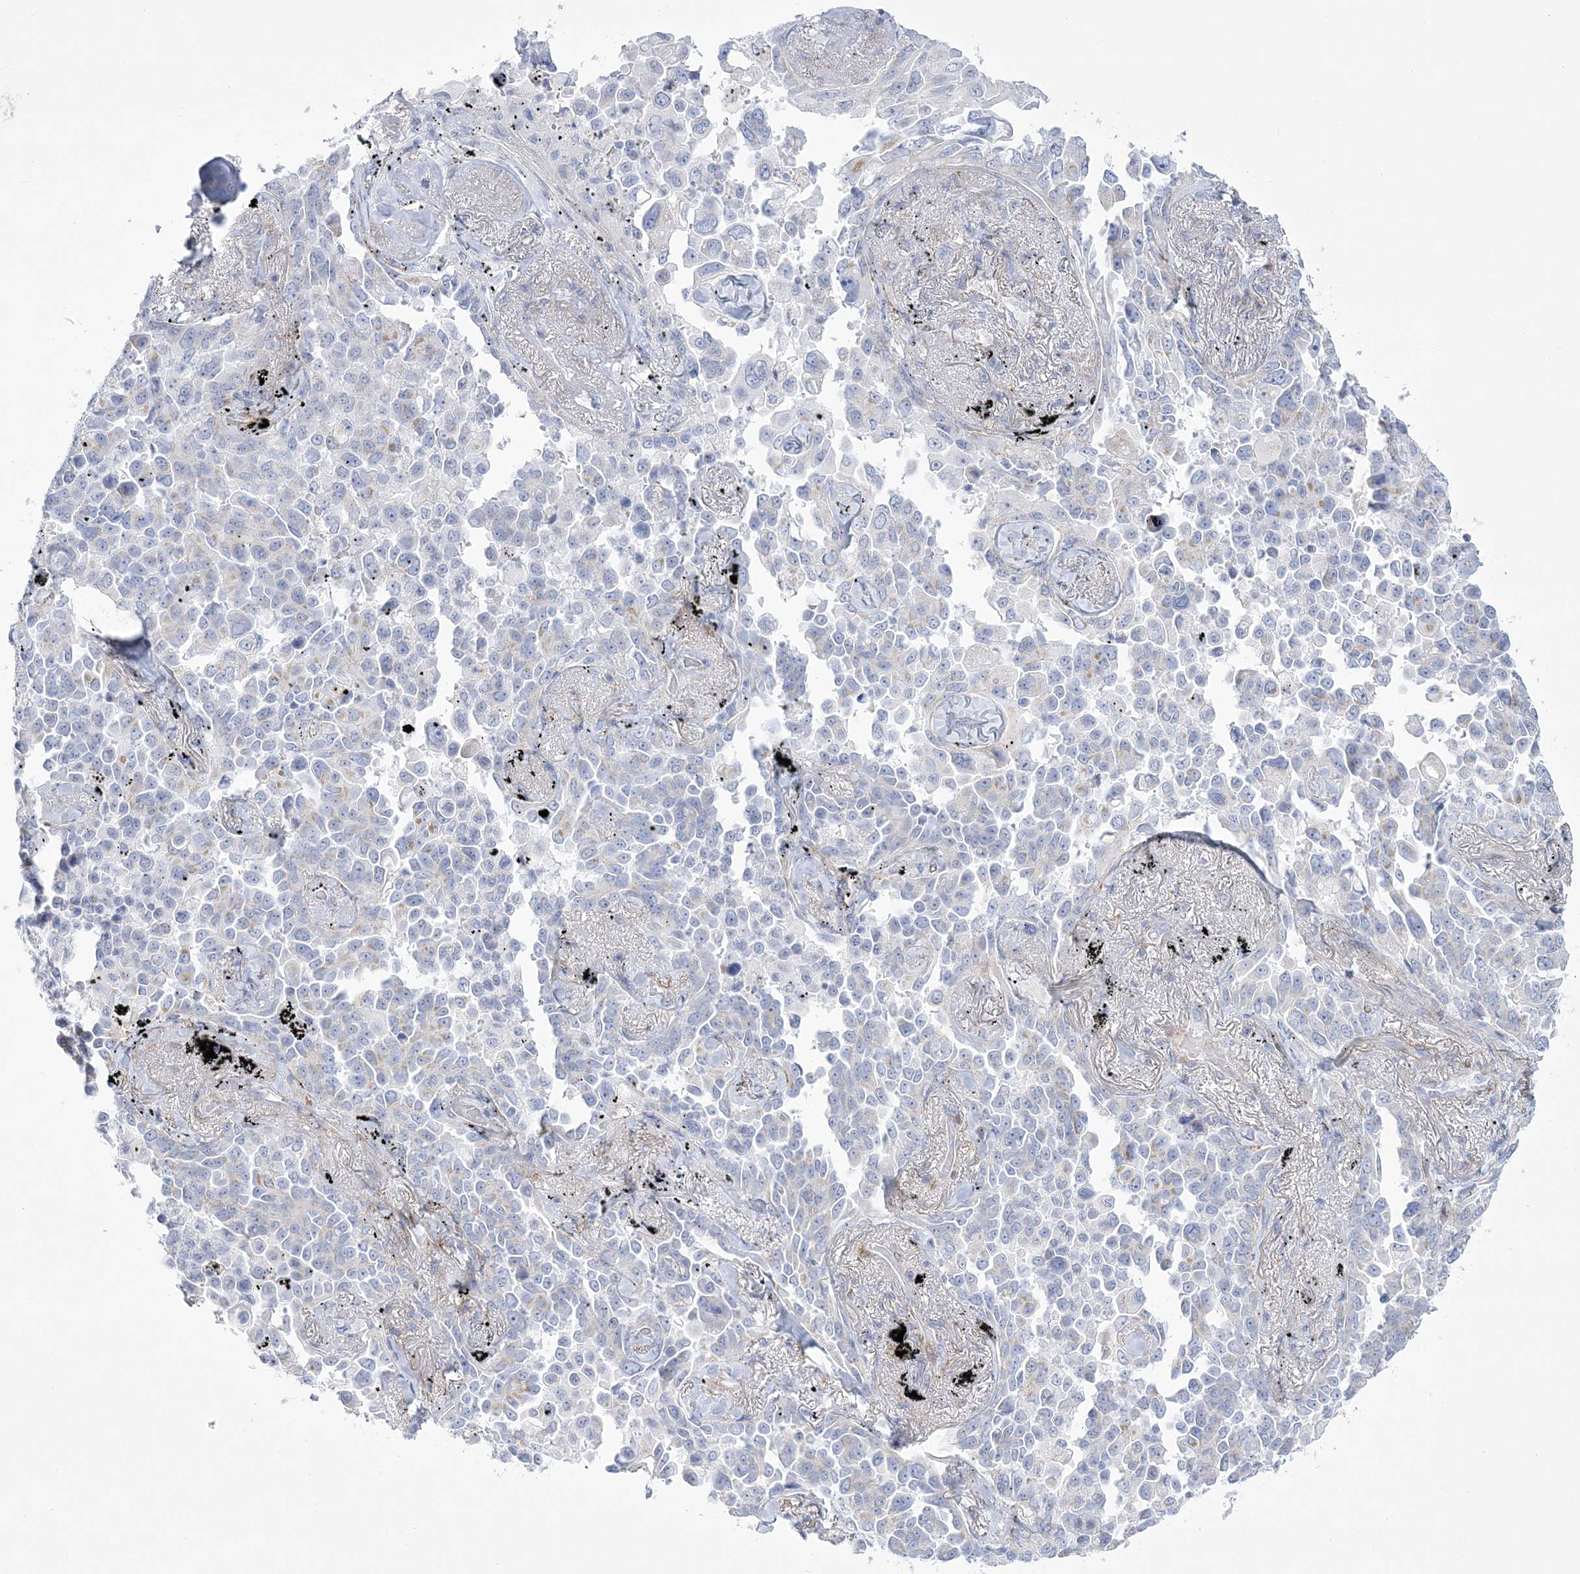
{"staining": {"intensity": "negative", "quantity": "none", "location": "none"}, "tissue": "lung cancer", "cell_type": "Tumor cells", "image_type": "cancer", "snomed": [{"axis": "morphology", "description": "Adenocarcinoma, NOS"}, {"axis": "topography", "description": "Lung"}], "caption": "High magnification brightfield microscopy of adenocarcinoma (lung) stained with DAB (3,3'-diaminobenzidine) (brown) and counterstained with hematoxylin (blue): tumor cells show no significant expression.", "gene": "WDR27", "patient": {"sex": "female", "age": 67}}